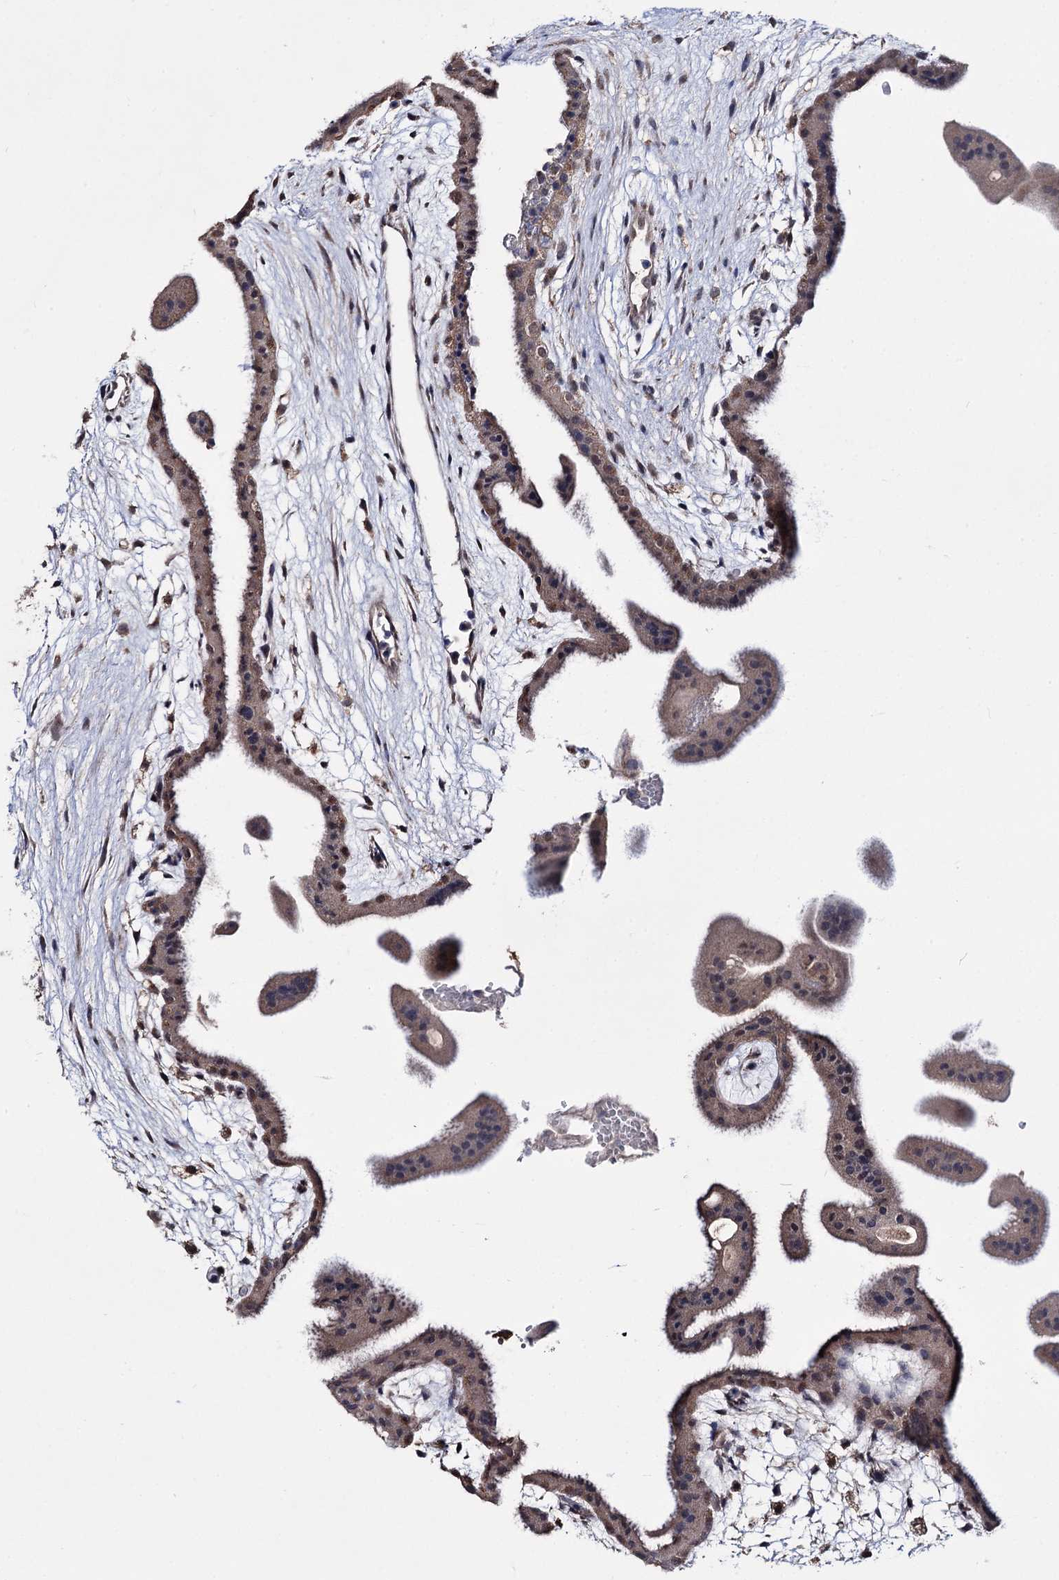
{"staining": {"intensity": "moderate", "quantity": ">75%", "location": "cytoplasmic/membranous,nuclear"}, "tissue": "placenta", "cell_type": "Trophoblastic cells", "image_type": "normal", "snomed": [{"axis": "morphology", "description": "Normal tissue, NOS"}, {"axis": "topography", "description": "Placenta"}], "caption": "Placenta stained with DAB (3,3'-diaminobenzidine) immunohistochemistry reveals medium levels of moderate cytoplasmic/membranous,nuclear staining in approximately >75% of trophoblastic cells.", "gene": "CLPB", "patient": {"sex": "female", "age": 35}}